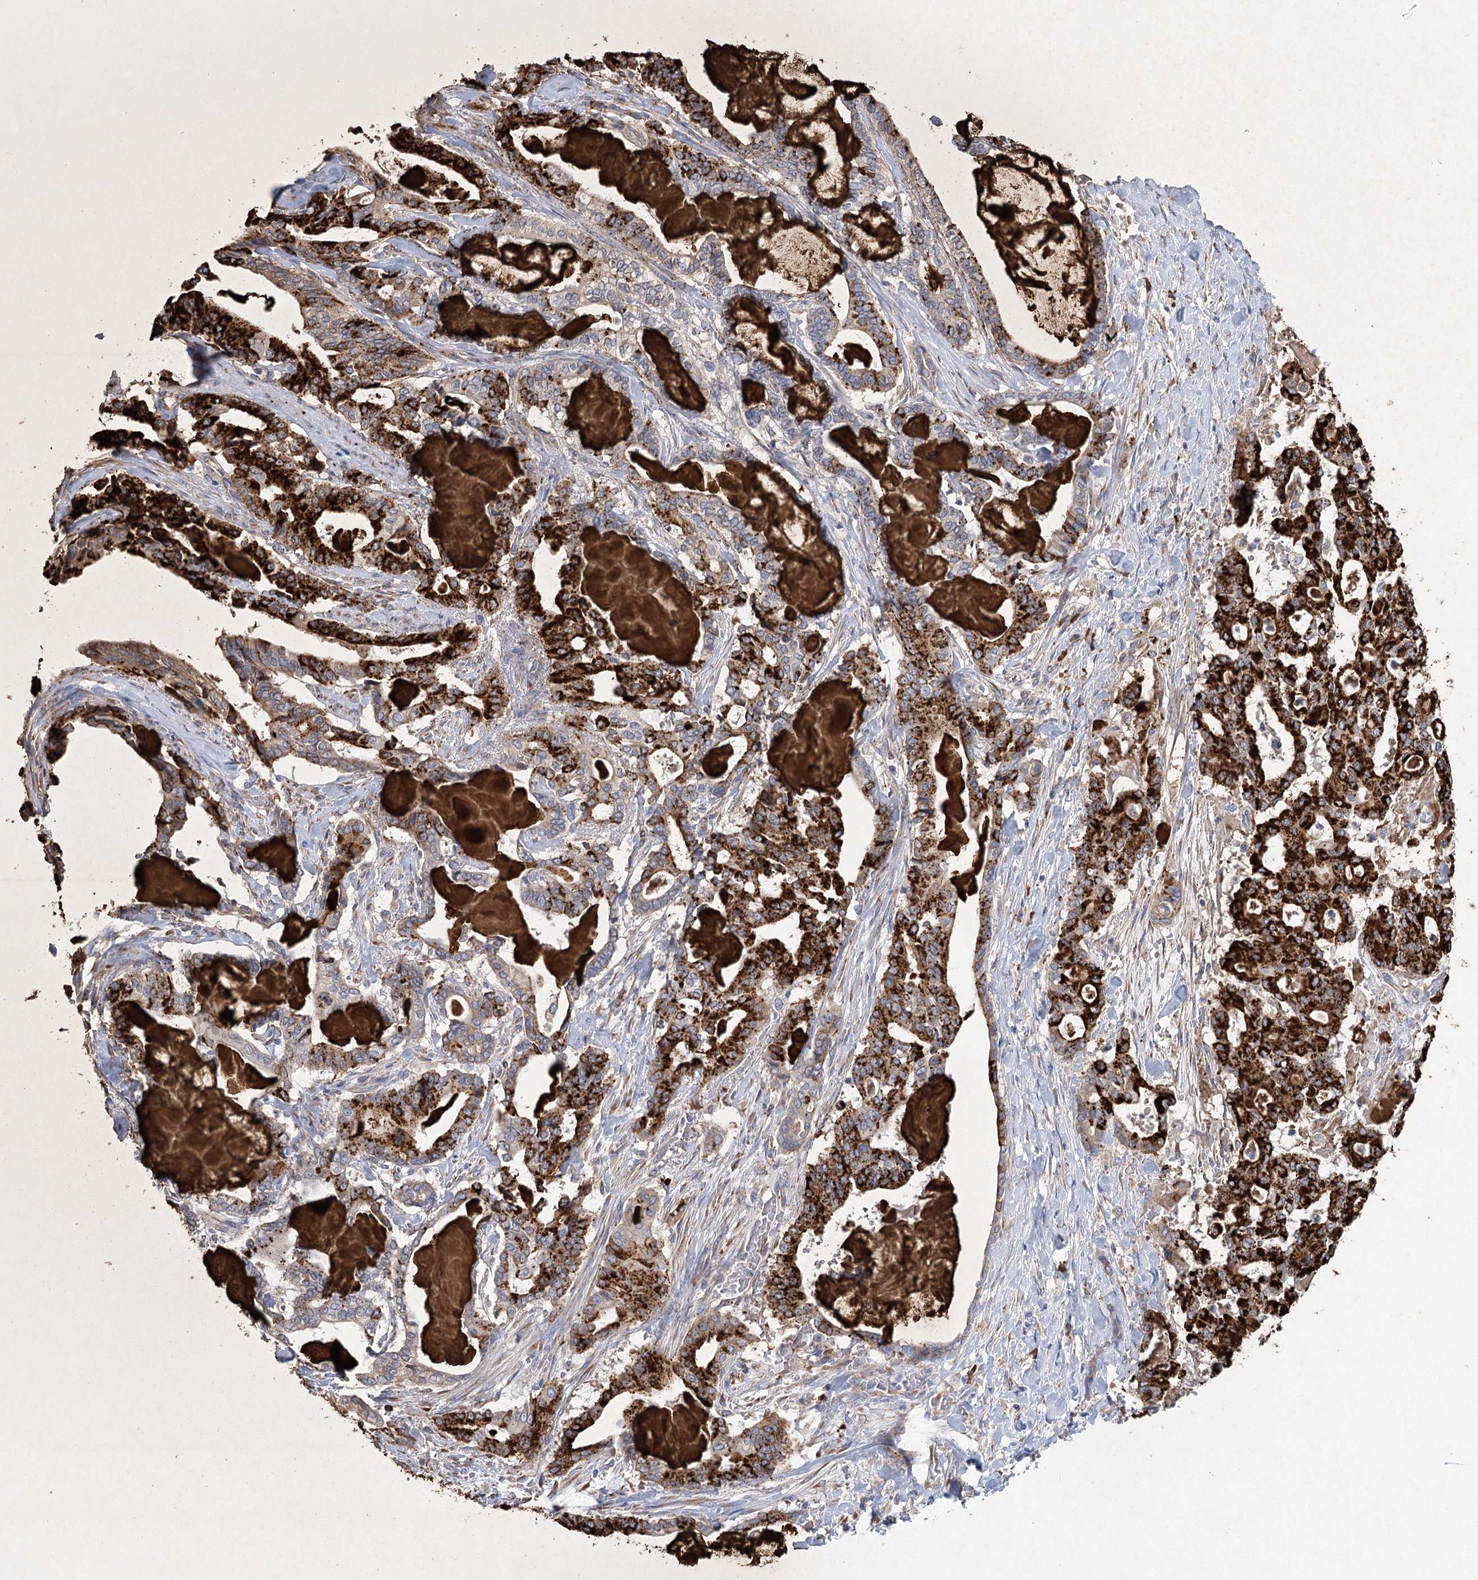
{"staining": {"intensity": "strong", "quantity": ">75%", "location": "cytoplasmic/membranous"}, "tissue": "pancreatic cancer", "cell_type": "Tumor cells", "image_type": "cancer", "snomed": [{"axis": "morphology", "description": "Adenocarcinoma, NOS"}, {"axis": "topography", "description": "Pancreas"}], "caption": "Immunohistochemistry (IHC) of human adenocarcinoma (pancreatic) displays high levels of strong cytoplasmic/membranous expression in approximately >75% of tumor cells.", "gene": "METTL24", "patient": {"sex": "male", "age": 63}}